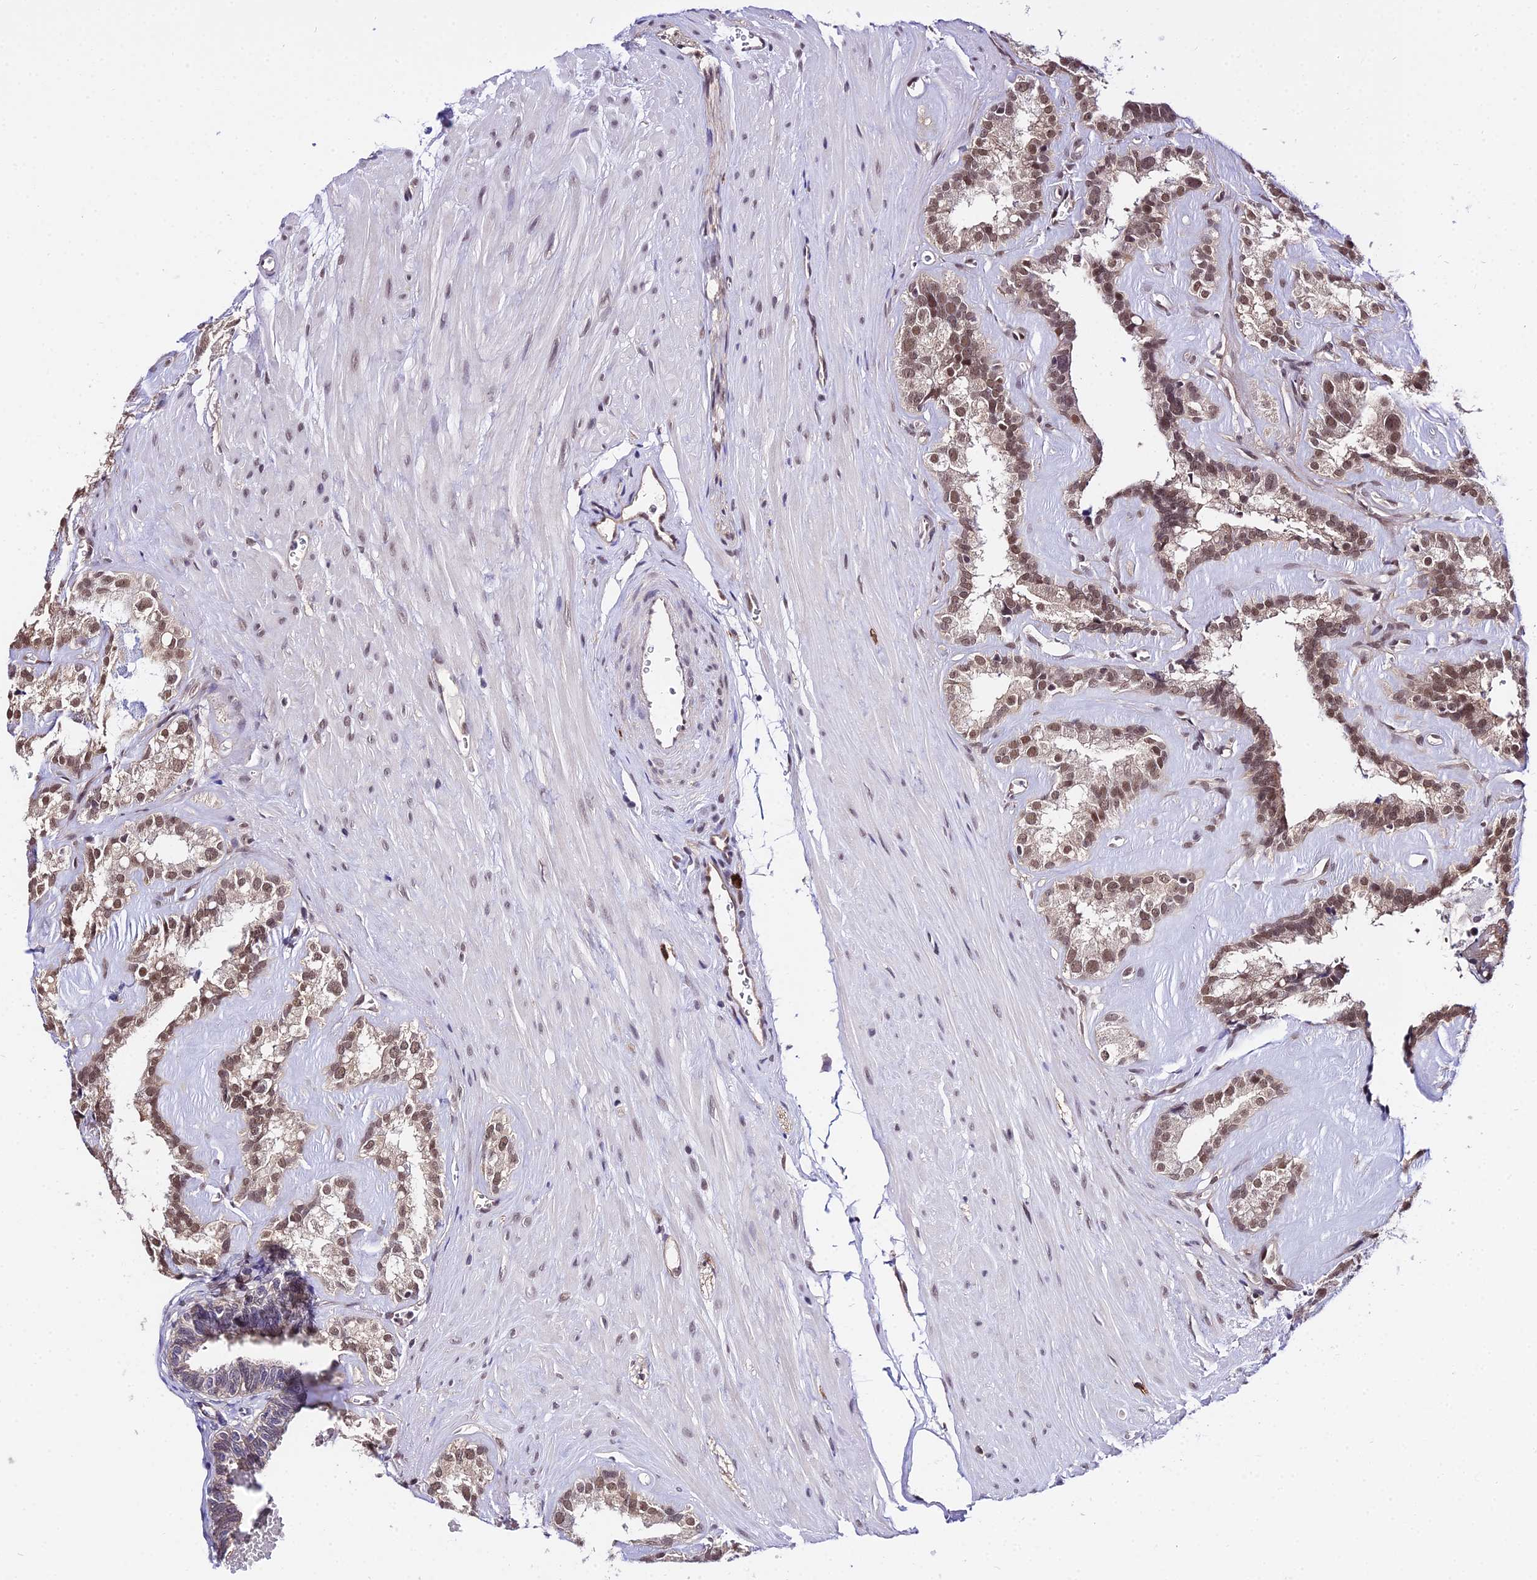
{"staining": {"intensity": "moderate", "quantity": ">75%", "location": "nuclear"}, "tissue": "seminal vesicle", "cell_type": "Glandular cells", "image_type": "normal", "snomed": [{"axis": "morphology", "description": "Normal tissue, NOS"}, {"axis": "topography", "description": "Prostate"}, {"axis": "topography", "description": "Seminal veicle"}], "caption": "Glandular cells demonstrate medium levels of moderate nuclear positivity in about >75% of cells in benign seminal vesicle.", "gene": "POLR2I", "patient": {"sex": "male", "age": 59}}